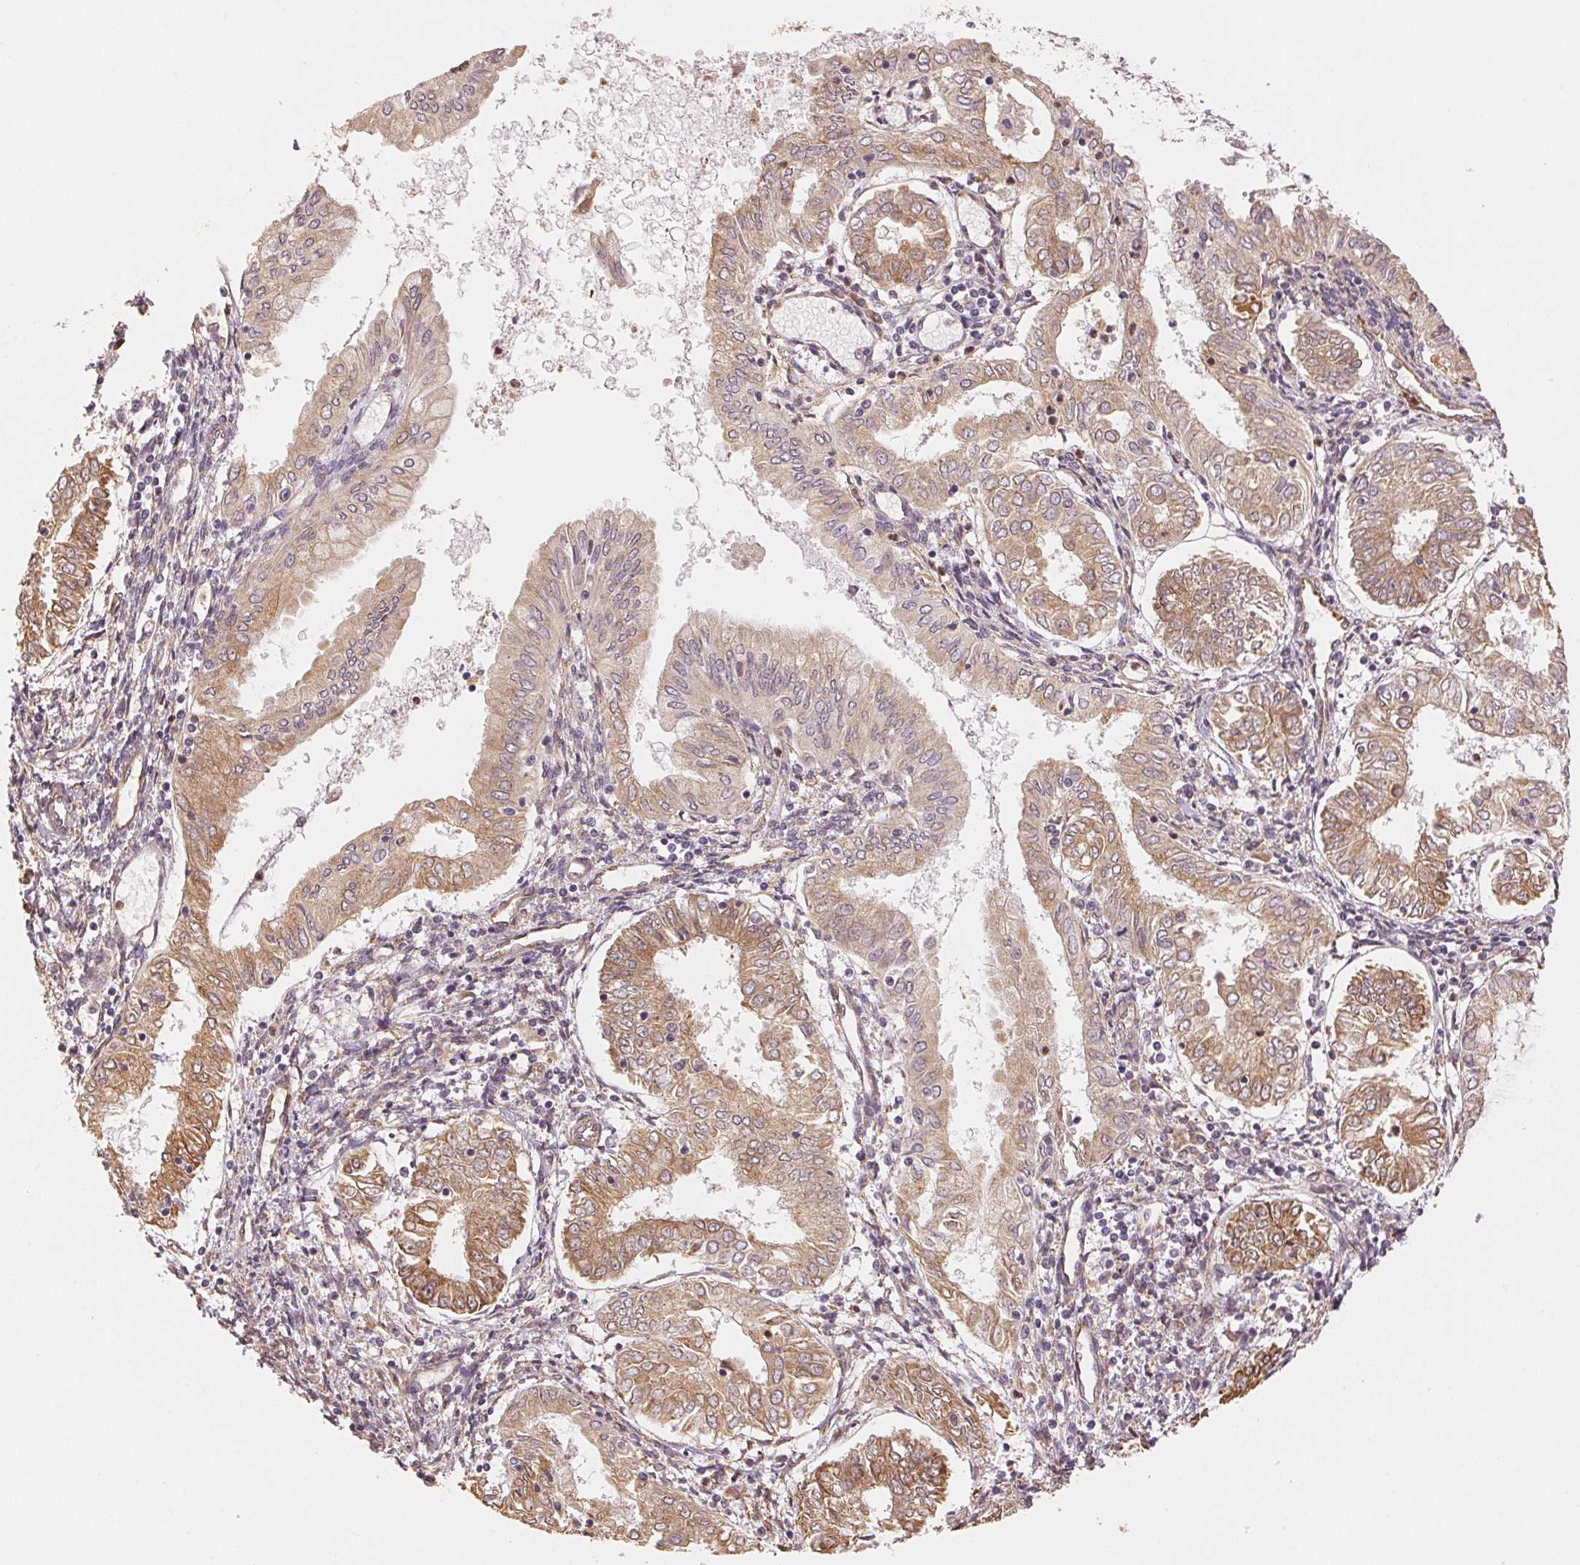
{"staining": {"intensity": "moderate", "quantity": ">75%", "location": "cytoplasmic/membranous"}, "tissue": "endometrial cancer", "cell_type": "Tumor cells", "image_type": "cancer", "snomed": [{"axis": "morphology", "description": "Adenocarcinoma, NOS"}, {"axis": "topography", "description": "Endometrium"}], "caption": "Moderate cytoplasmic/membranous positivity is identified in approximately >75% of tumor cells in endometrial cancer.", "gene": "STRN4", "patient": {"sex": "female", "age": 68}}